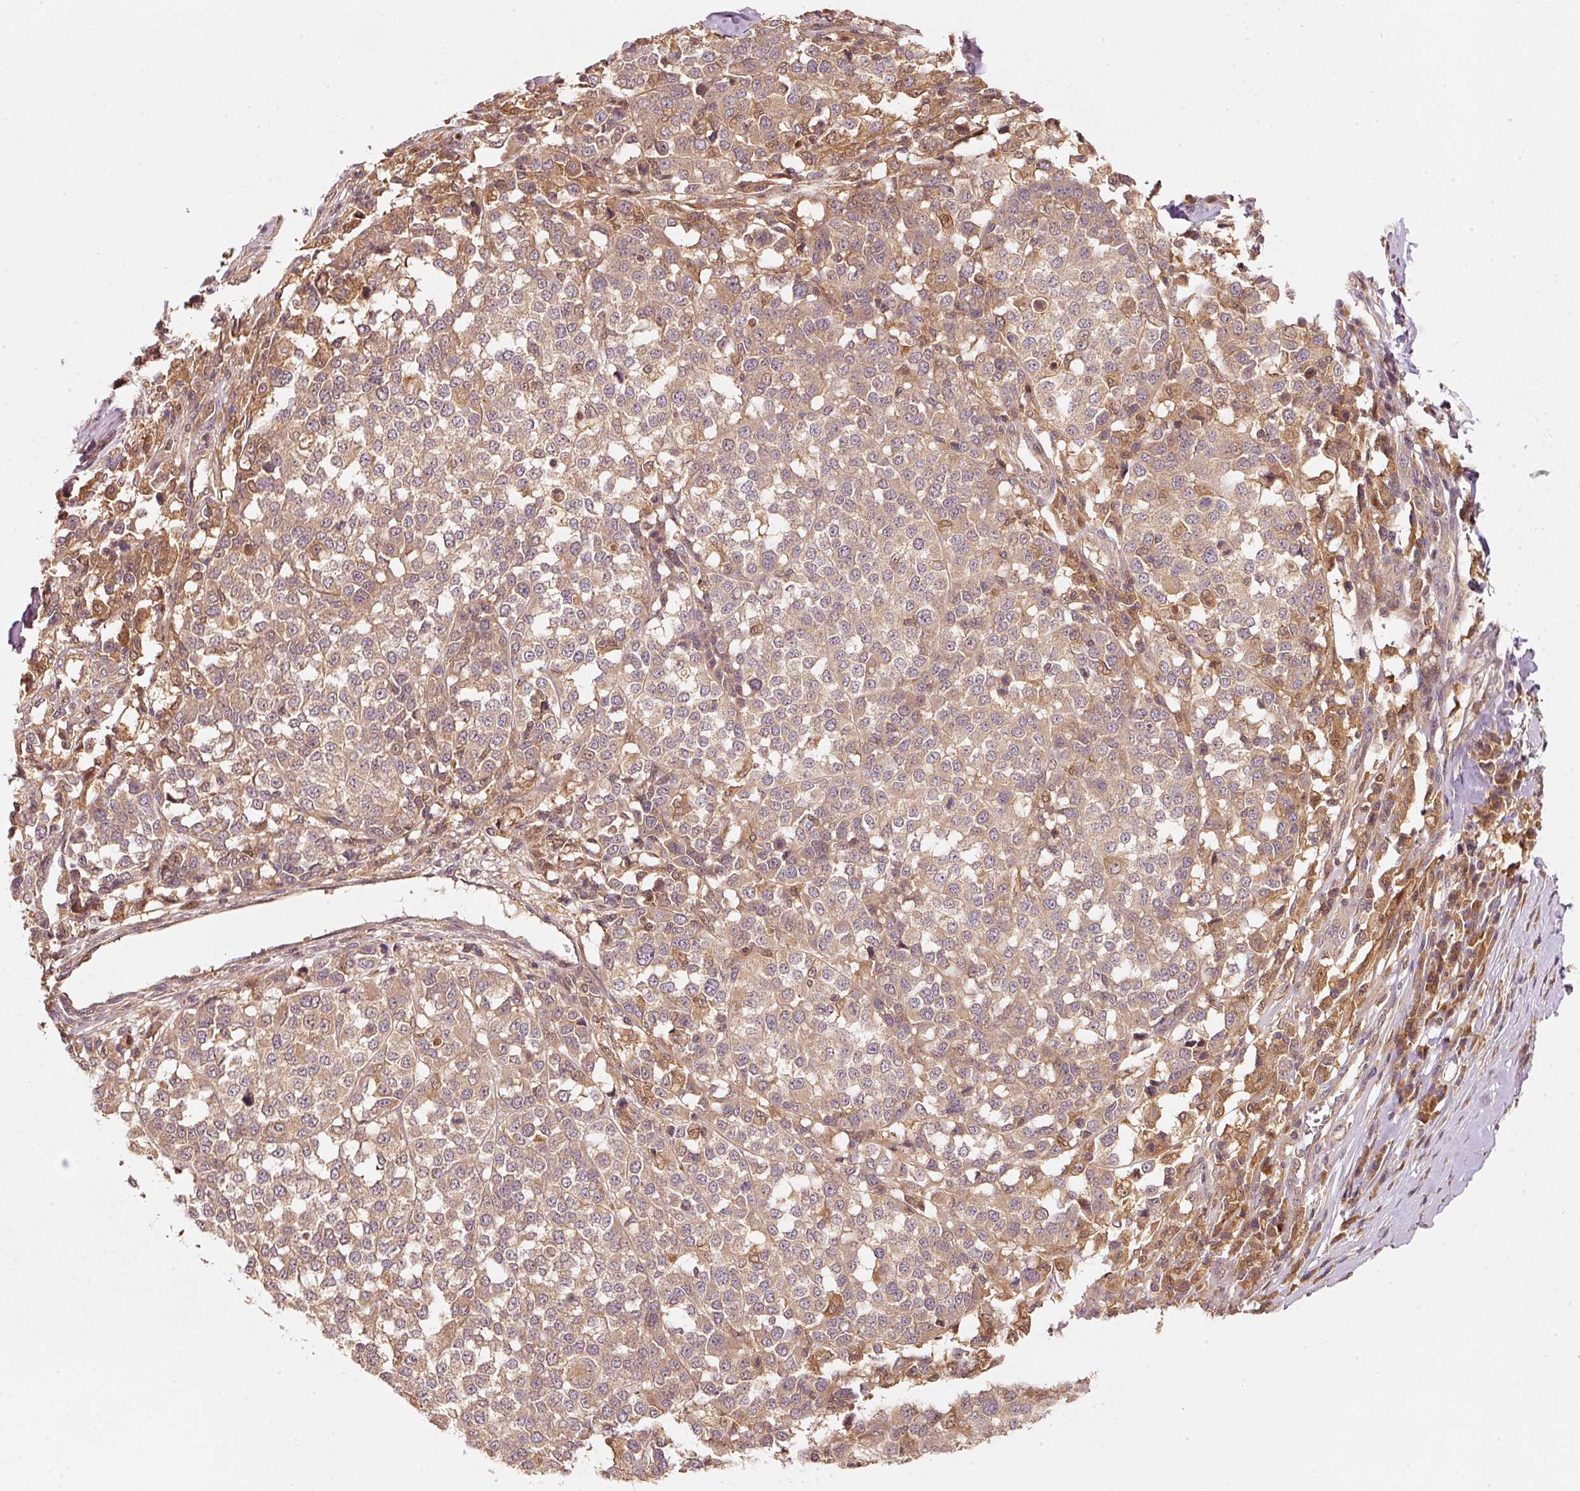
{"staining": {"intensity": "weak", "quantity": ">75%", "location": "cytoplasmic/membranous"}, "tissue": "melanoma", "cell_type": "Tumor cells", "image_type": "cancer", "snomed": [{"axis": "morphology", "description": "Malignant melanoma, Metastatic site"}, {"axis": "topography", "description": "Lymph node"}], "caption": "A micrograph of human malignant melanoma (metastatic site) stained for a protein shows weak cytoplasmic/membranous brown staining in tumor cells.", "gene": "RRAS2", "patient": {"sex": "male", "age": 44}}